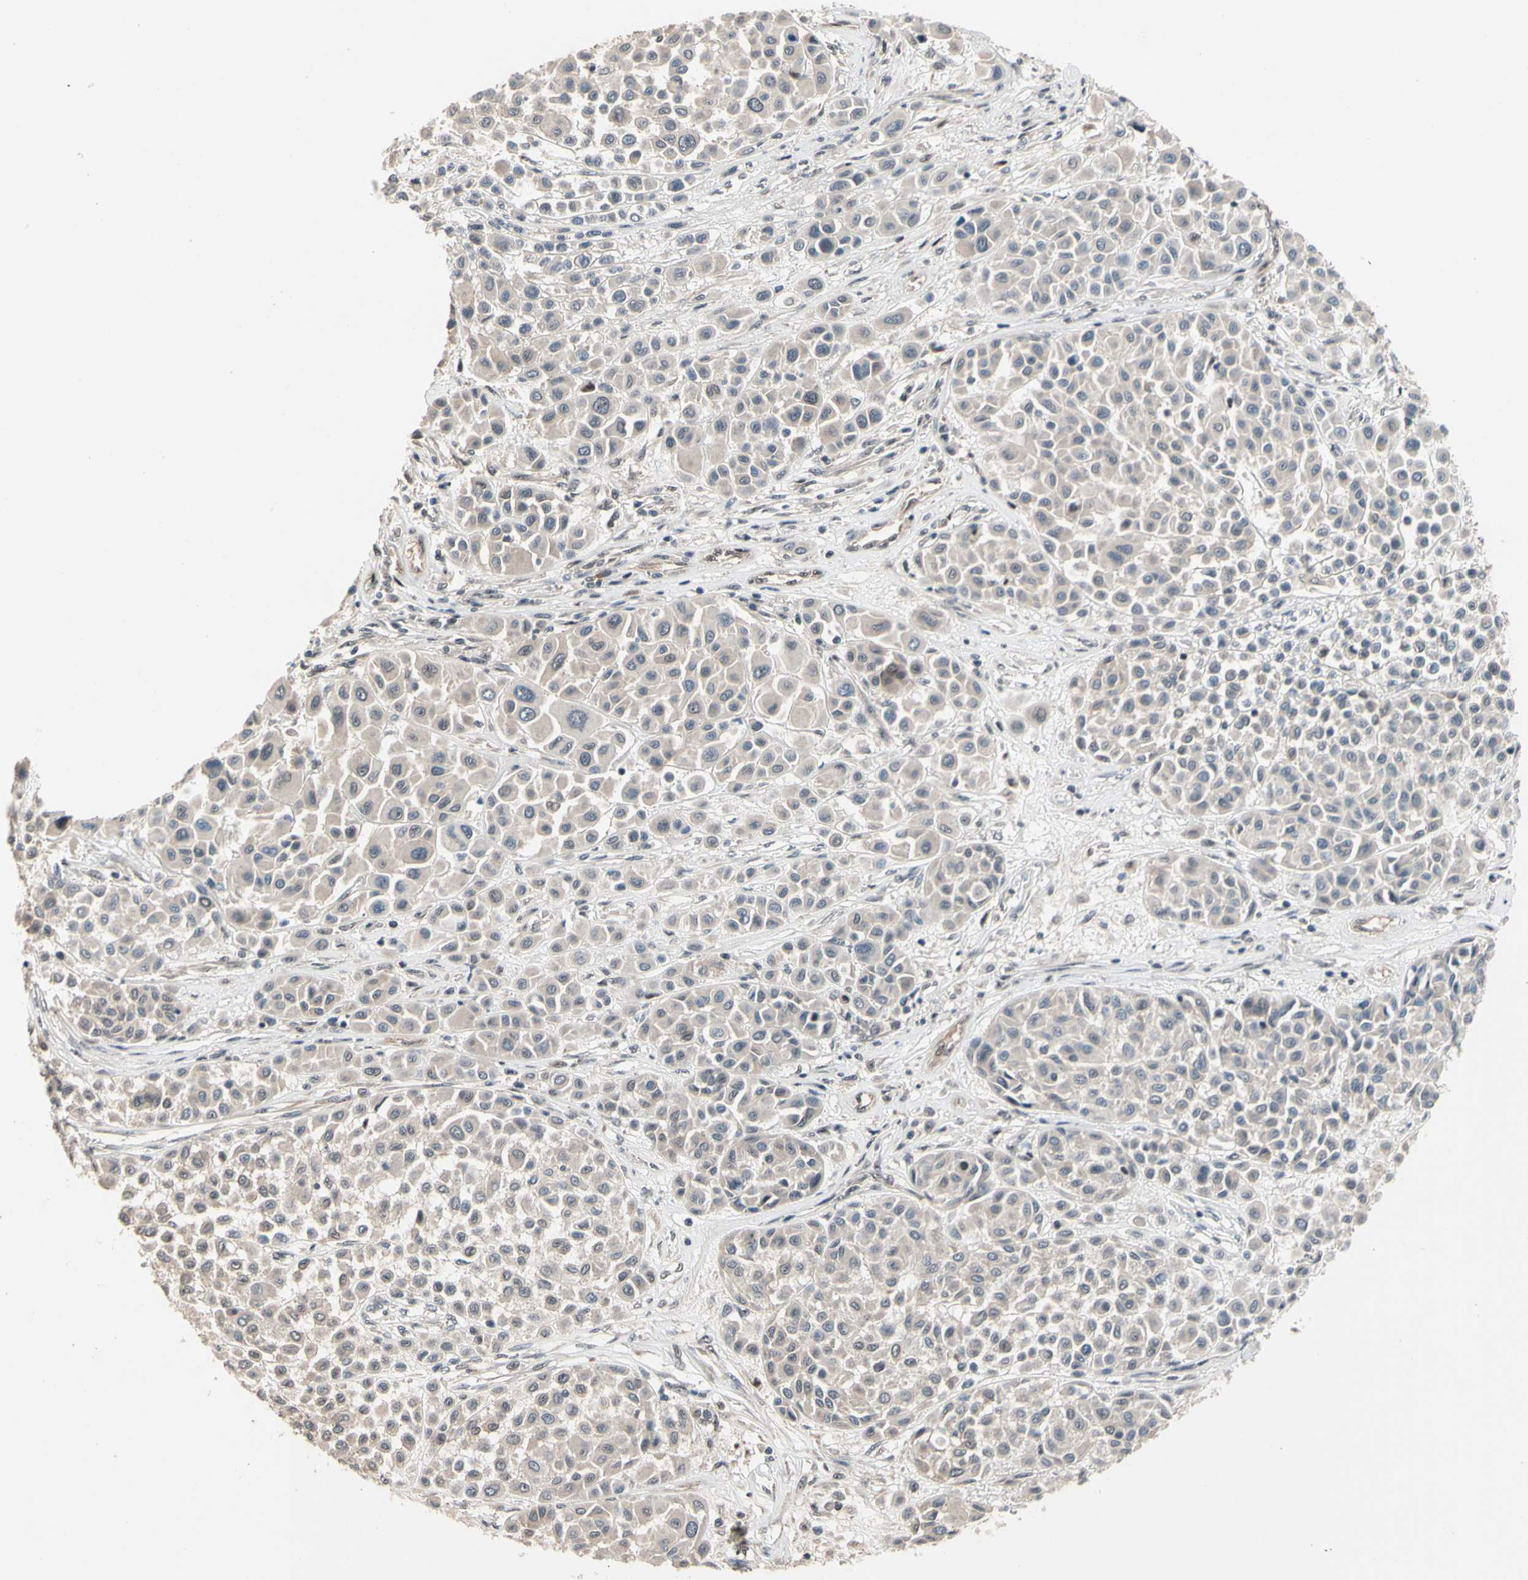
{"staining": {"intensity": "weak", "quantity": ">75%", "location": "cytoplasmic/membranous"}, "tissue": "melanoma", "cell_type": "Tumor cells", "image_type": "cancer", "snomed": [{"axis": "morphology", "description": "Malignant melanoma, Metastatic site"}, {"axis": "topography", "description": "Soft tissue"}], "caption": "Immunohistochemical staining of human melanoma shows weak cytoplasmic/membranous protein expression in approximately >75% of tumor cells.", "gene": "NGEF", "patient": {"sex": "male", "age": 41}}